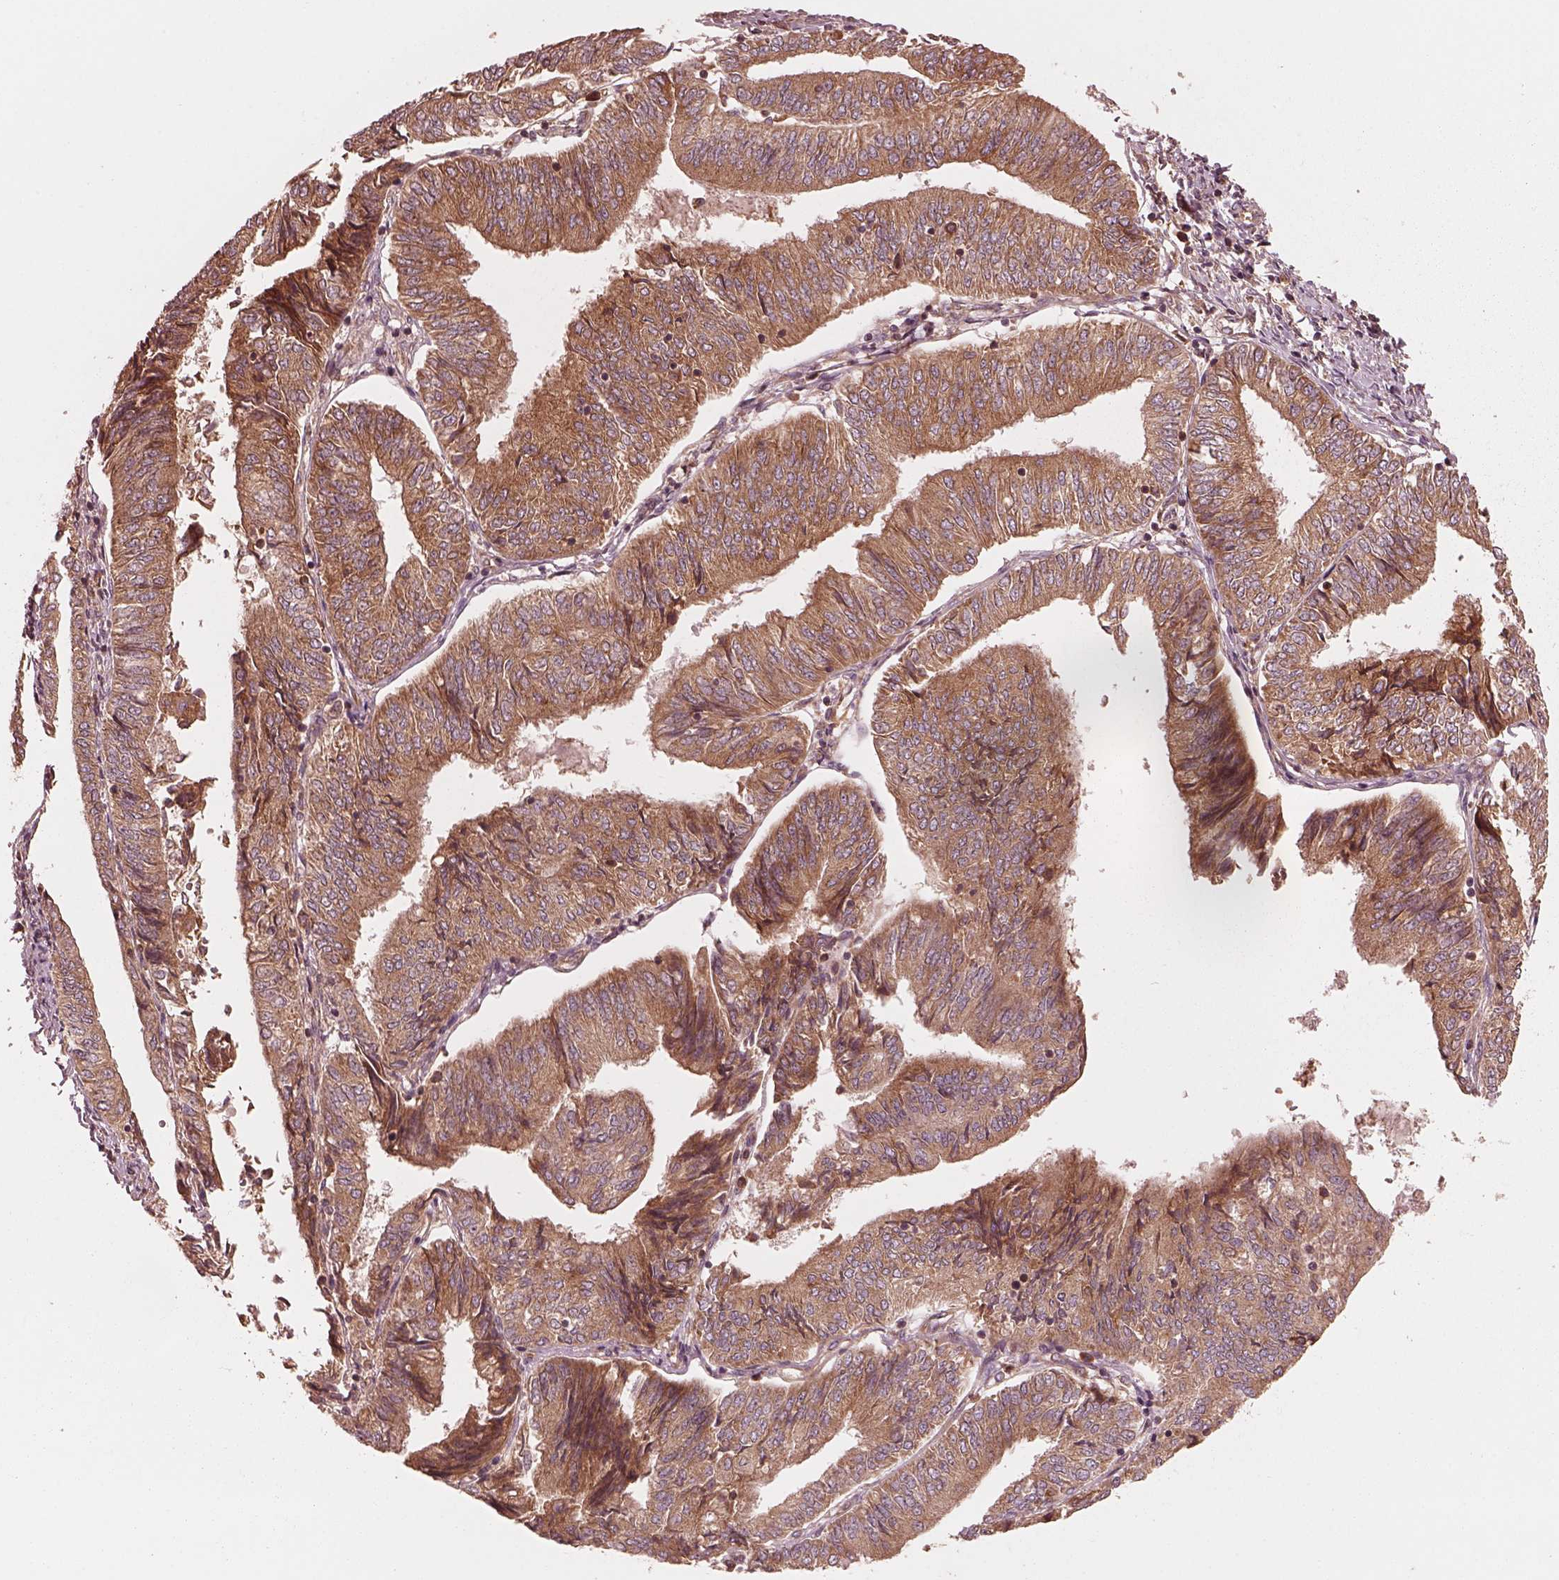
{"staining": {"intensity": "moderate", "quantity": ">75%", "location": "cytoplasmic/membranous"}, "tissue": "endometrial cancer", "cell_type": "Tumor cells", "image_type": "cancer", "snomed": [{"axis": "morphology", "description": "Adenocarcinoma, NOS"}, {"axis": "topography", "description": "Endometrium"}], "caption": "An immunohistochemistry image of tumor tissue is shown. Protein staining in brown highlights moderate cytoplasmic/membranous positivity in endometrial cancer (adenocarcinoma) within tumor cells.", "gene": "PIK3R2", "patient": {"sex": "female", "age": 58}}